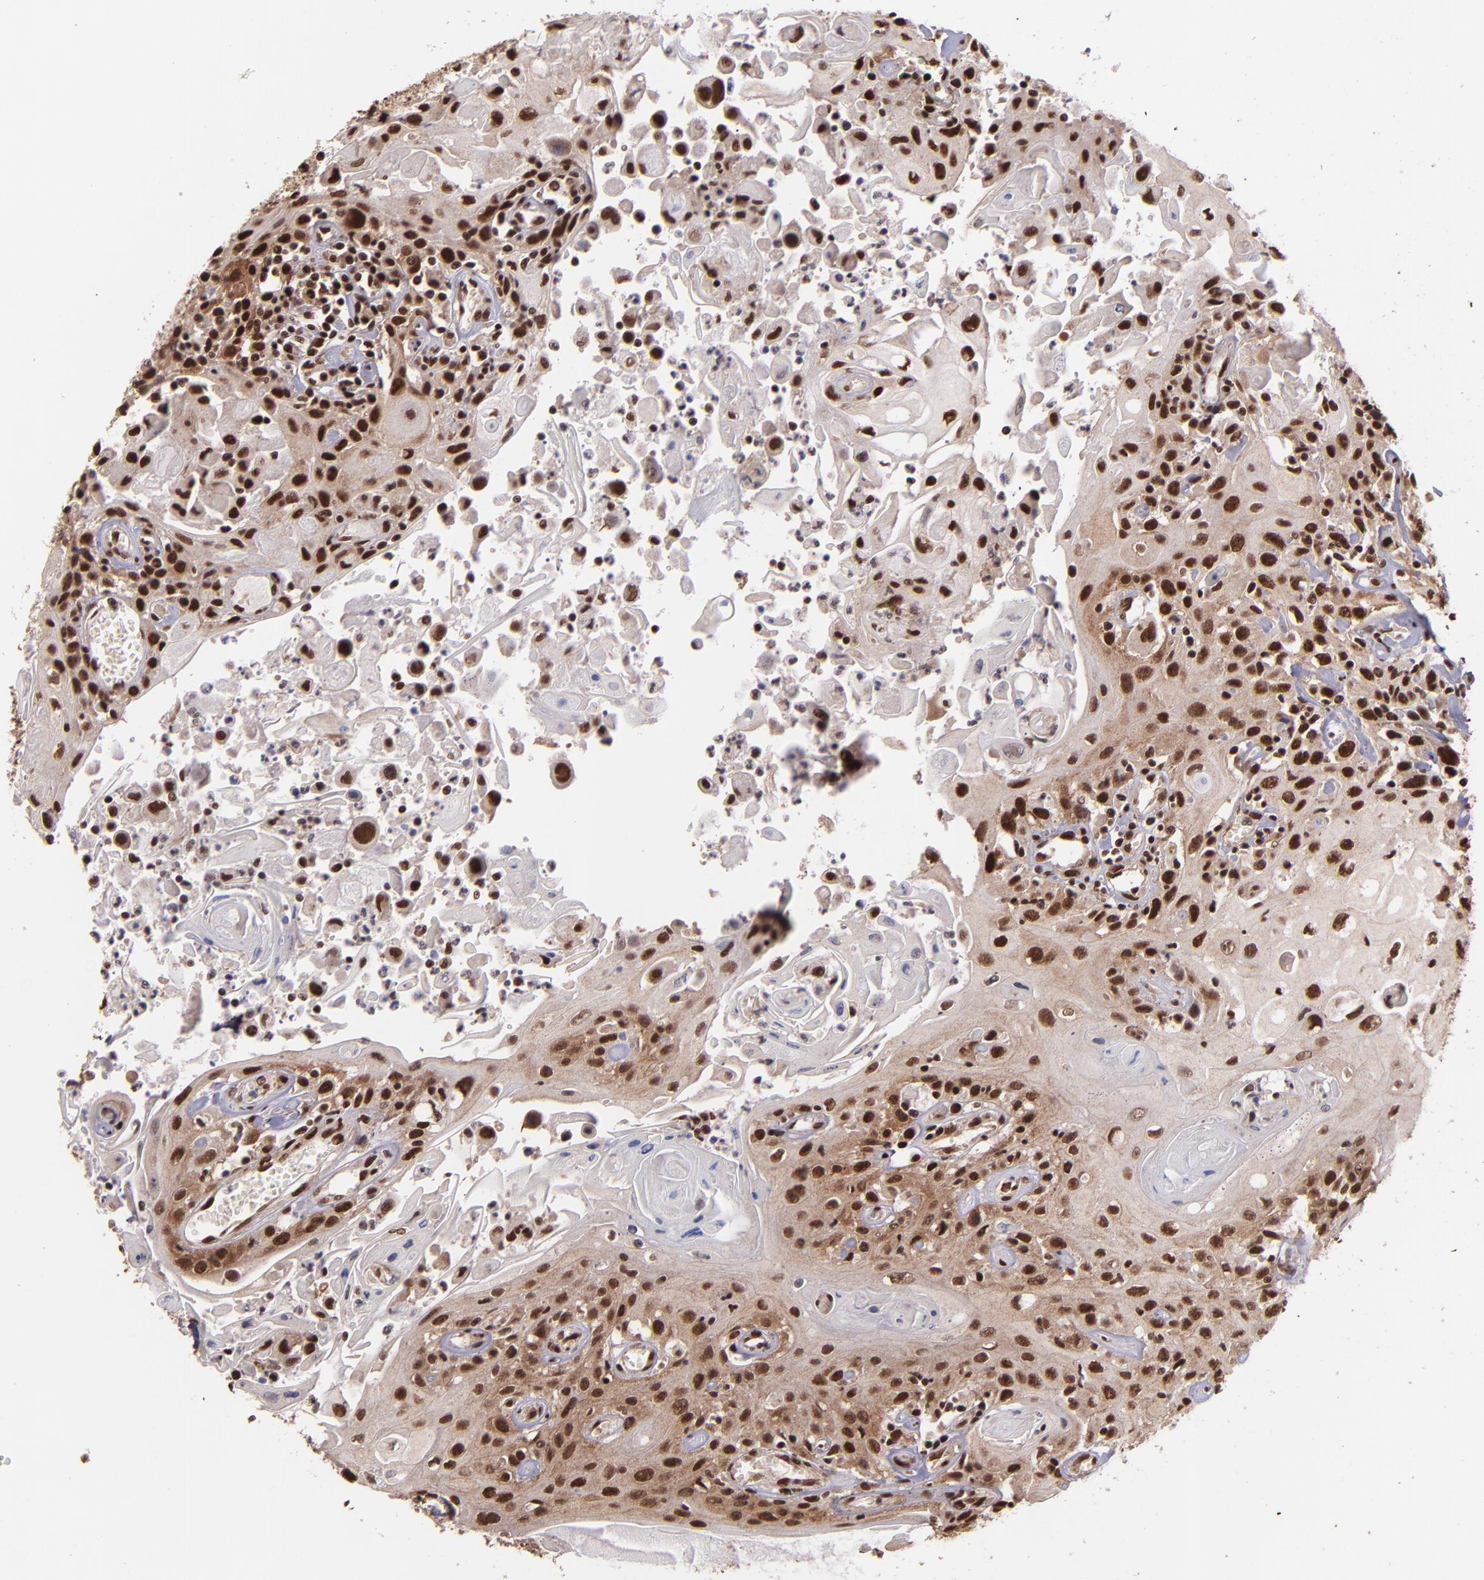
{"staining": {"intensity": "moderate", "quantity": ">75%", "location": "cytoplasmic/membranous,nuclear"}, "tissue": "head and neck cancer", "cell_type": "Tumor cells", "image_type": "cancer", "snomed": [{"axis": "morphology", "description": "Squamous cell carcinoma, NOS"}, {"axis": "topography", "description": "Oral tissue"}, {"axis": "topography", "description": "Head-Neck"}], "caption": "Head and neck squamous cell carcinoma stained for a protein (brown) reveals moderate cytoplasmic/membranous and nuclear positive staining in approximately >75% of tumor cells.", "gene": "PQBP1", "patient": {"sex": "female", "age": 76}}